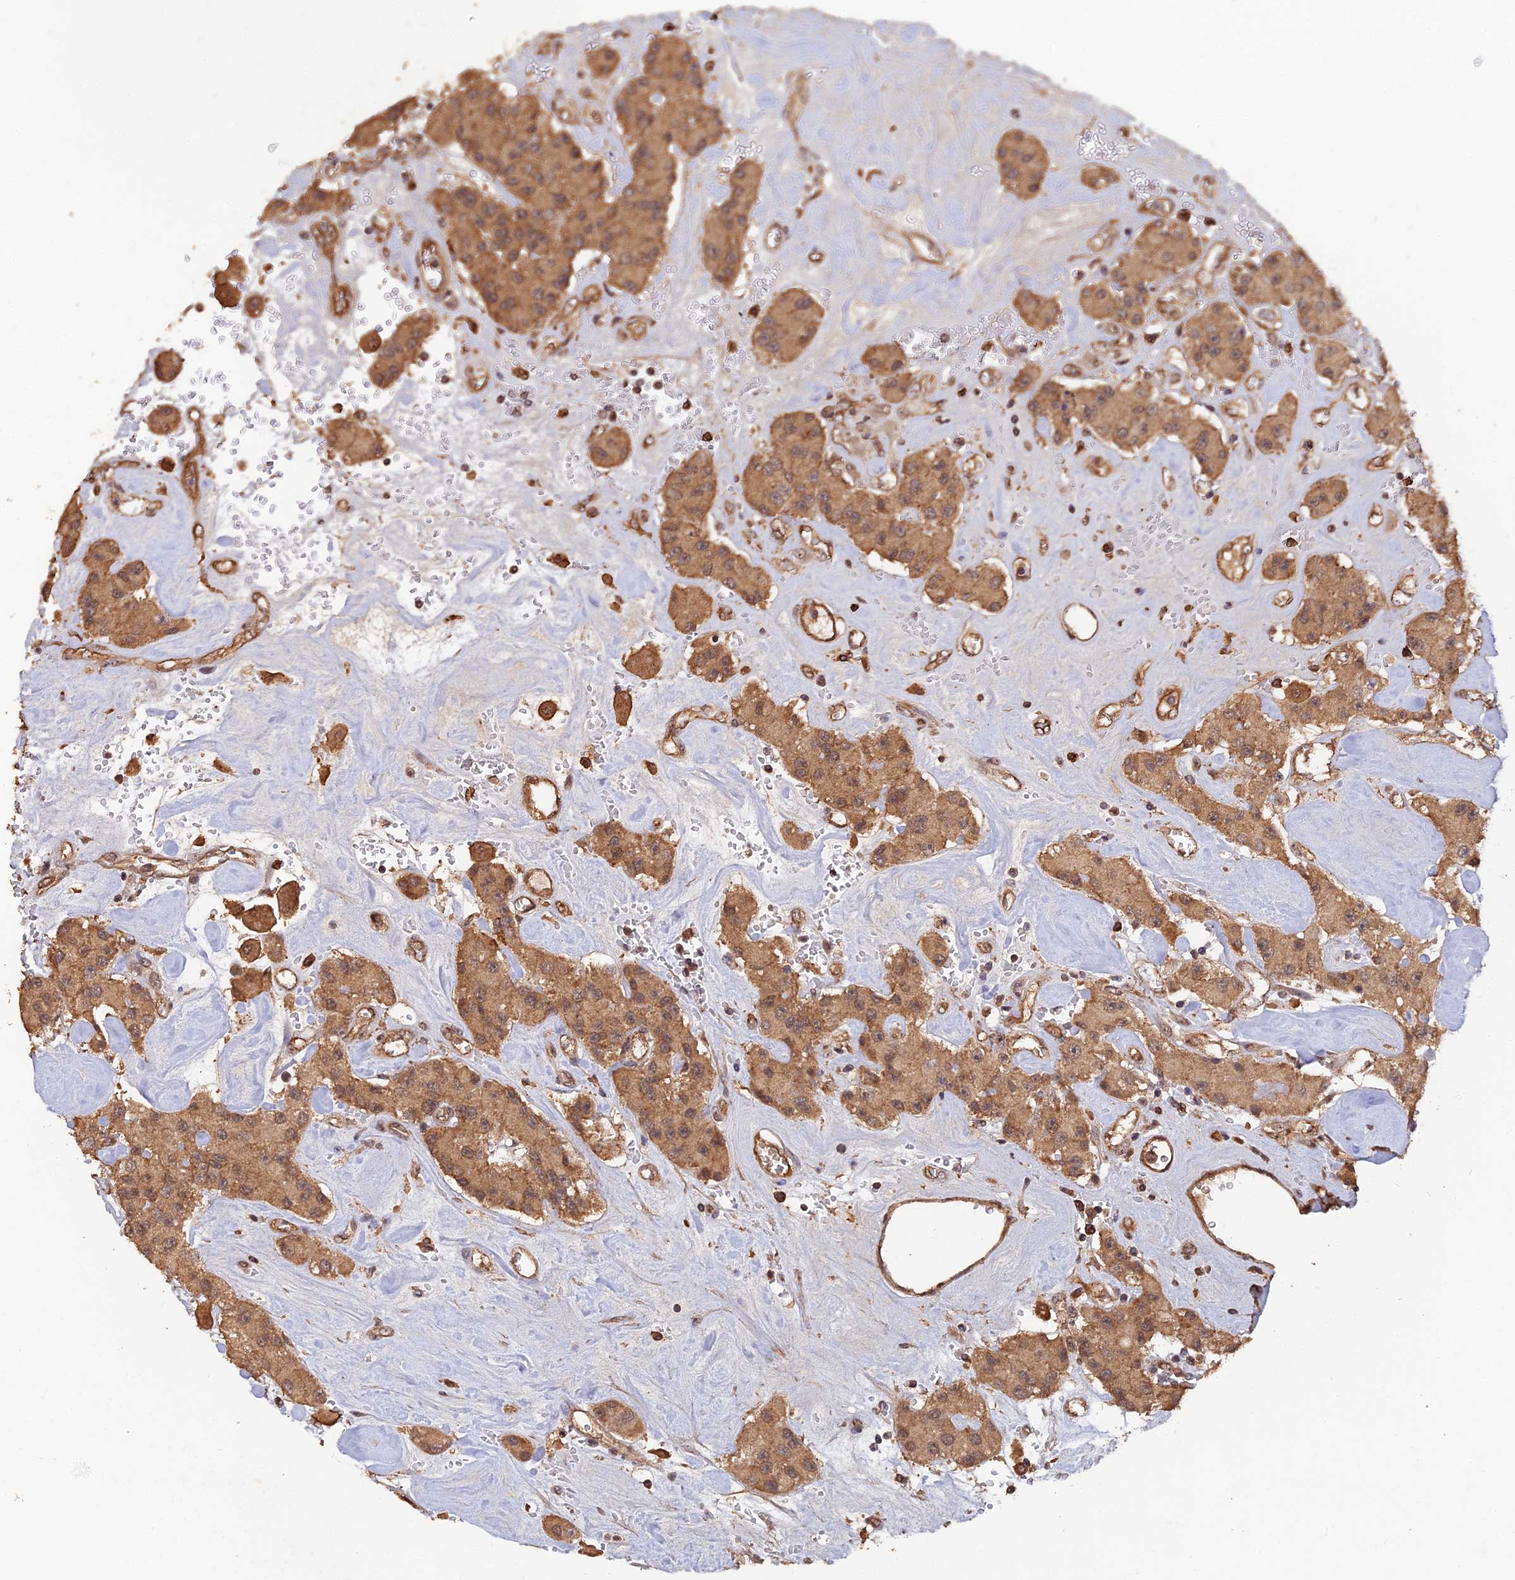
{"staining": {"intensity": "moderate", "quantity": ">75%", "location": "cytoplasmic/membranous"}, "tissue": "carcinoid", "cell_type": "Tumor cells", "image_type": "cancer", "snomed": [{"axis": "morphology", "description": "Carcinoid, malignant, NOS"}, {"axis": "topography", "description": "Pancreas"}], "caption": "Brown immunohistochemical staining in human carcinoid demonstrates moderate cytoplasmic/membranous positivity in about >75% of tumor cells. (brown staining indicates protein expression, while blue staining denotes nuclei).", "gene": "RALGAPA2", "patient": {"sex": "male", "age": 41}}